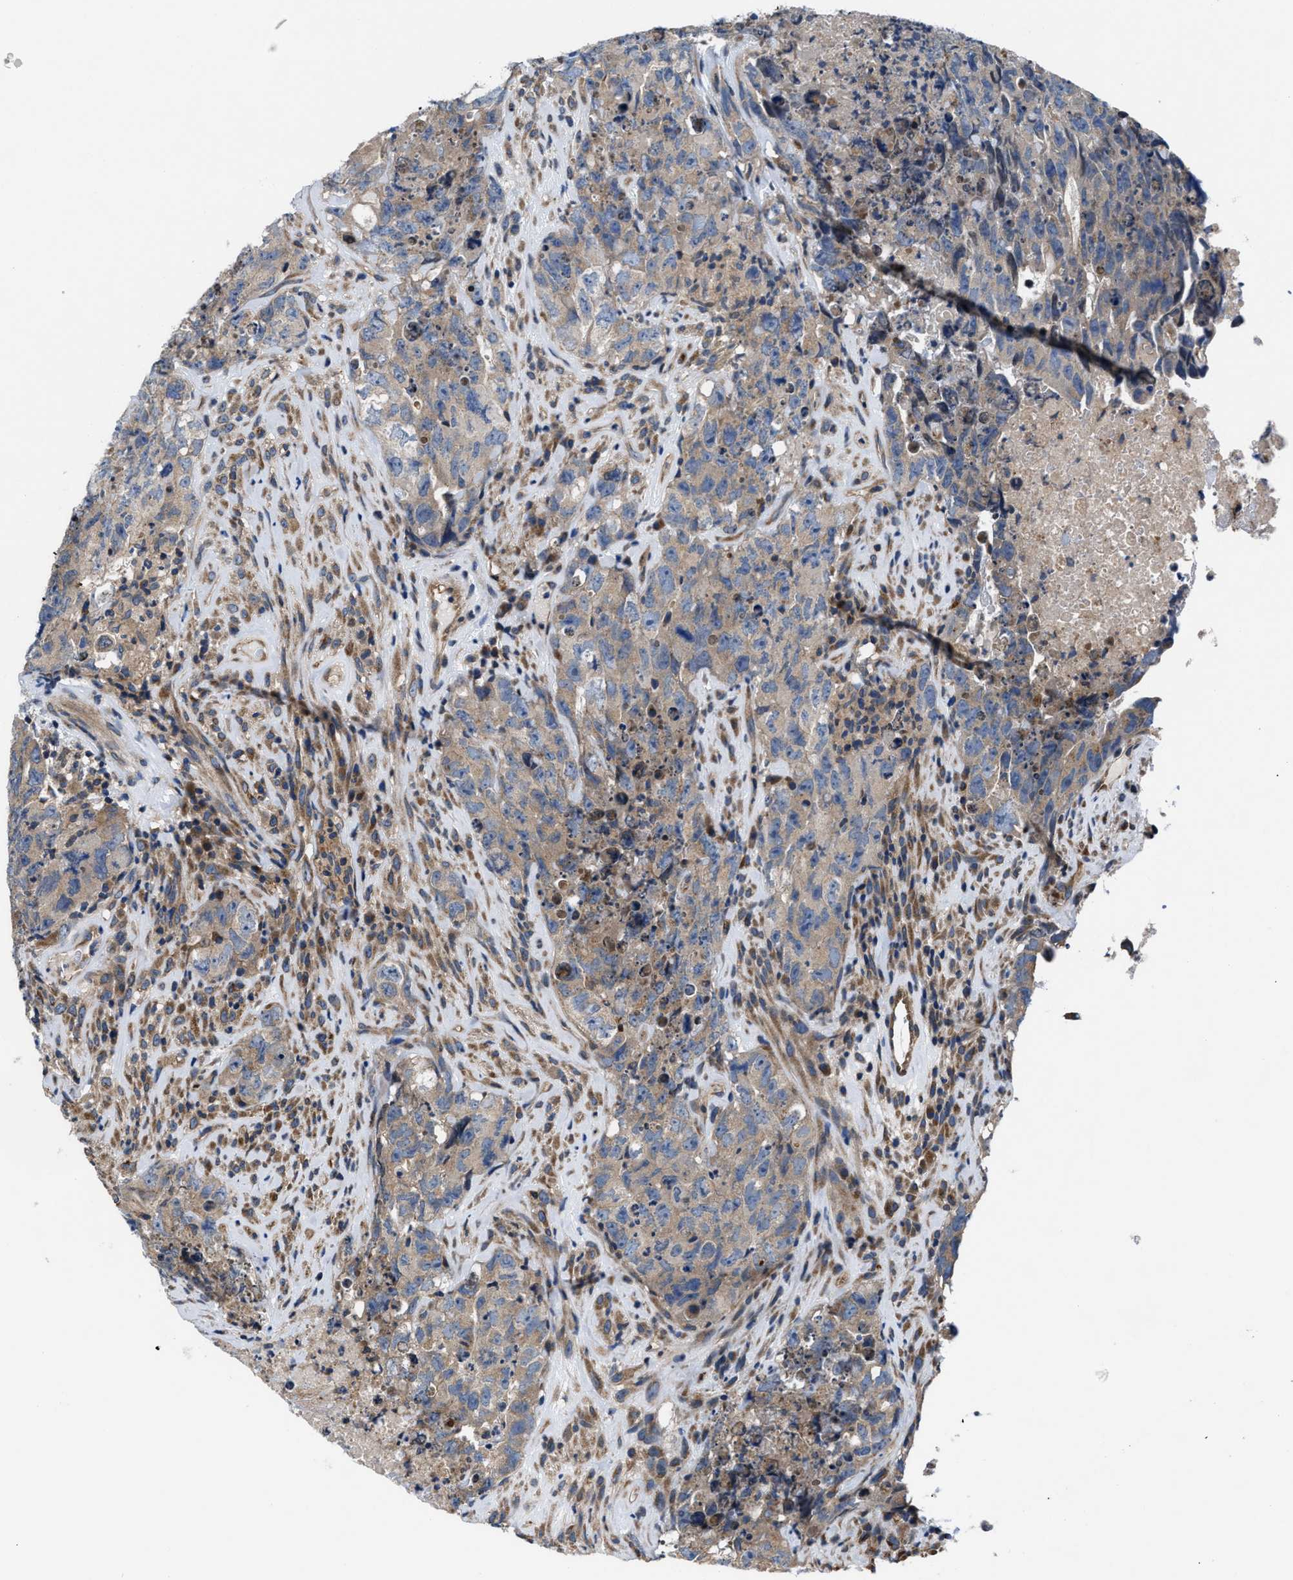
{"staining": {"intensity": "weak", "quantity": ">75%", "location": "cytoplasmic/membranous"}, "tissue": "testis cancer", "cell_type": "Tumor cells", "image_type": "cancer", "snomed": [{"axis": "morphology", "description": "Carcinoma, Embryonal, NOS"}, {"axis": "topography", "description": "Testis"}], "caption": "The photomicrograph displays staining of testis embryonal carcinoma, revealing weak cytoplasmic/membranous protein expression (brown color) within tumor cells. (Stains: DAB in brown, nuclei in blue, Microscopy: brightfield microscopy at high magnification).", "gene": "CEP128", "patient": {"sex": "male", "age": 32}}